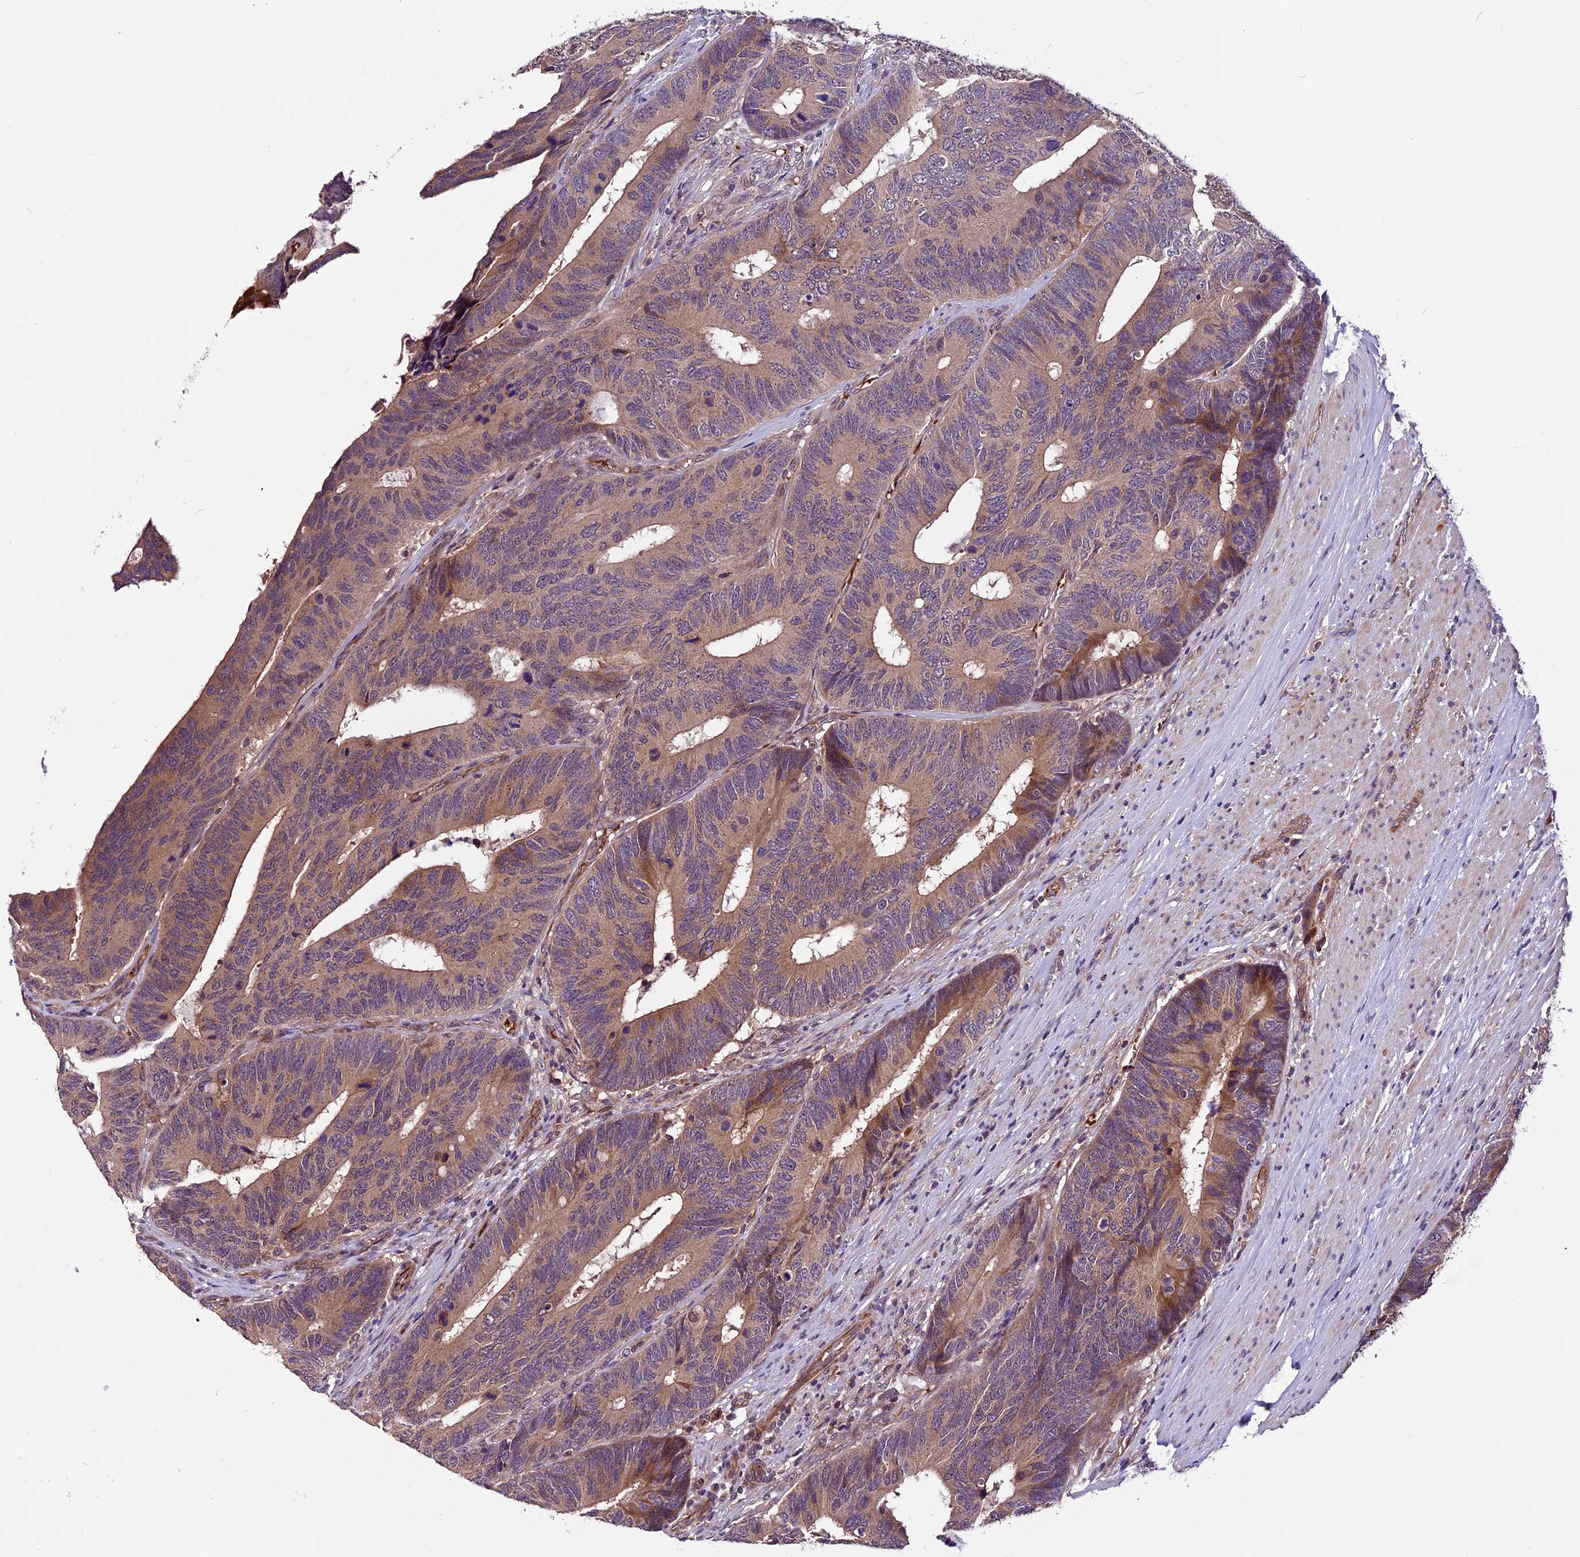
{"staining": {"intensity": "moderate", "quantity": ">75%", "location": "cytoplasmic/membranous"}, "tissue": "colorectal cancer", "cell_type": "Tumor cells", "image_type": "cancer", "snomed": [{"axis": "morphology", "description": "Adenocarcinoma, NOS"}, {"axis": "topography", "description": "Colon"}], "caption": "Brown immunohistochemical staining in colorectal adenocarcinoma demonstrates moderate cytoplasmic/membranous staining in about >75% of tumor cells.", "gene": "RINL", "patient": {"sex": "male", "age": 87}}